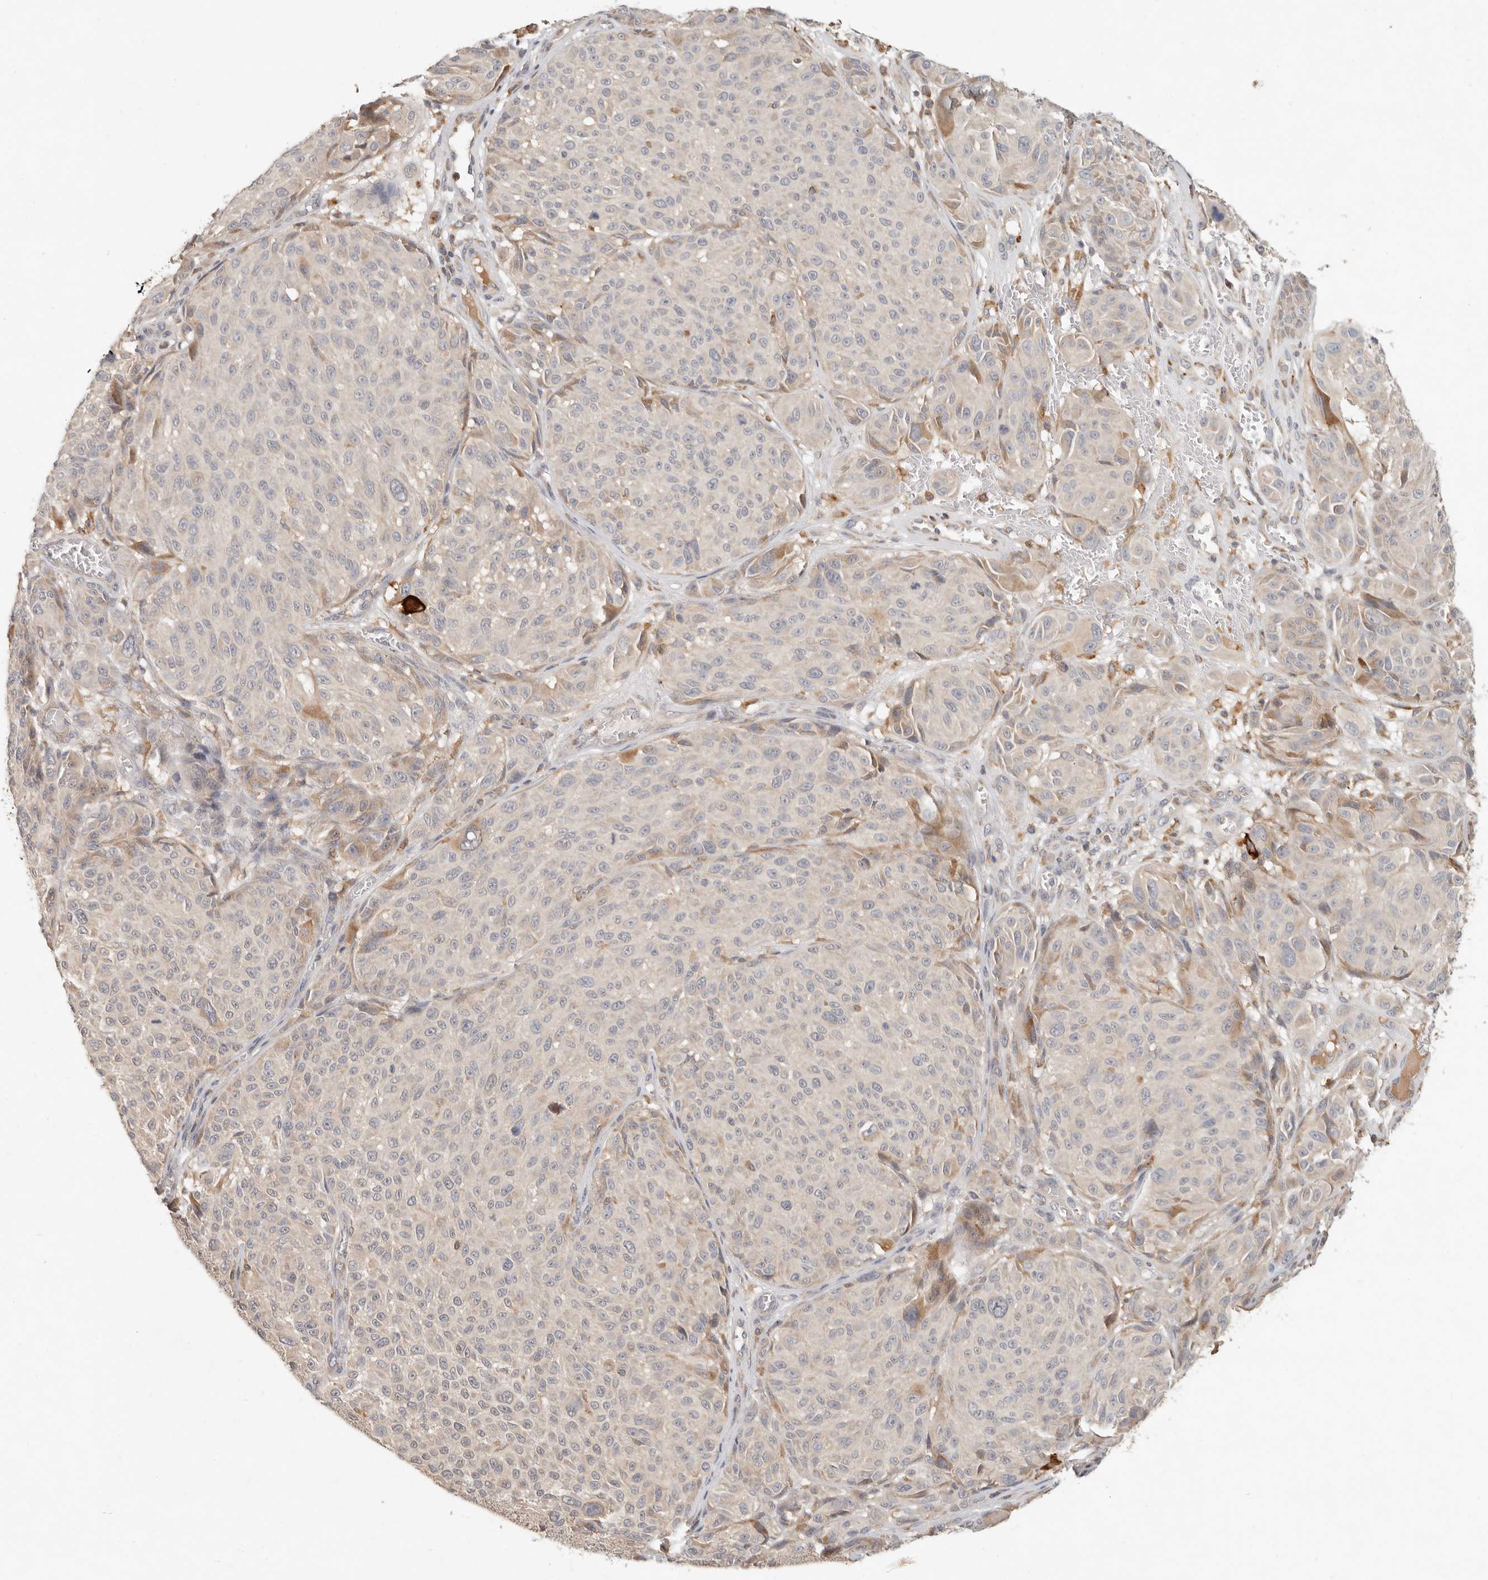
{"staining": {"intensity": "negative", "quantity": "none", "location": "none"}, "tissue": "melanoma", "cell_type": "Tumor cells", "image_type": "cancer", "snomed": [{"axis": "morphology", "description": "Malignant melanoma, NOS"}, {"axis": "topography", "description": "Skin"}], "caption": "Immunohistochemistry of malignant melanoma displays no positivity in tumor cells. (Stains: DAB immunohistochemistry (IHC) with hematoxylin counter stain, Microscopy: brightfield microscopy at high magnification).", "gene": "ARHGEF10L", "patient": {"sex": "male", "age": 83}}